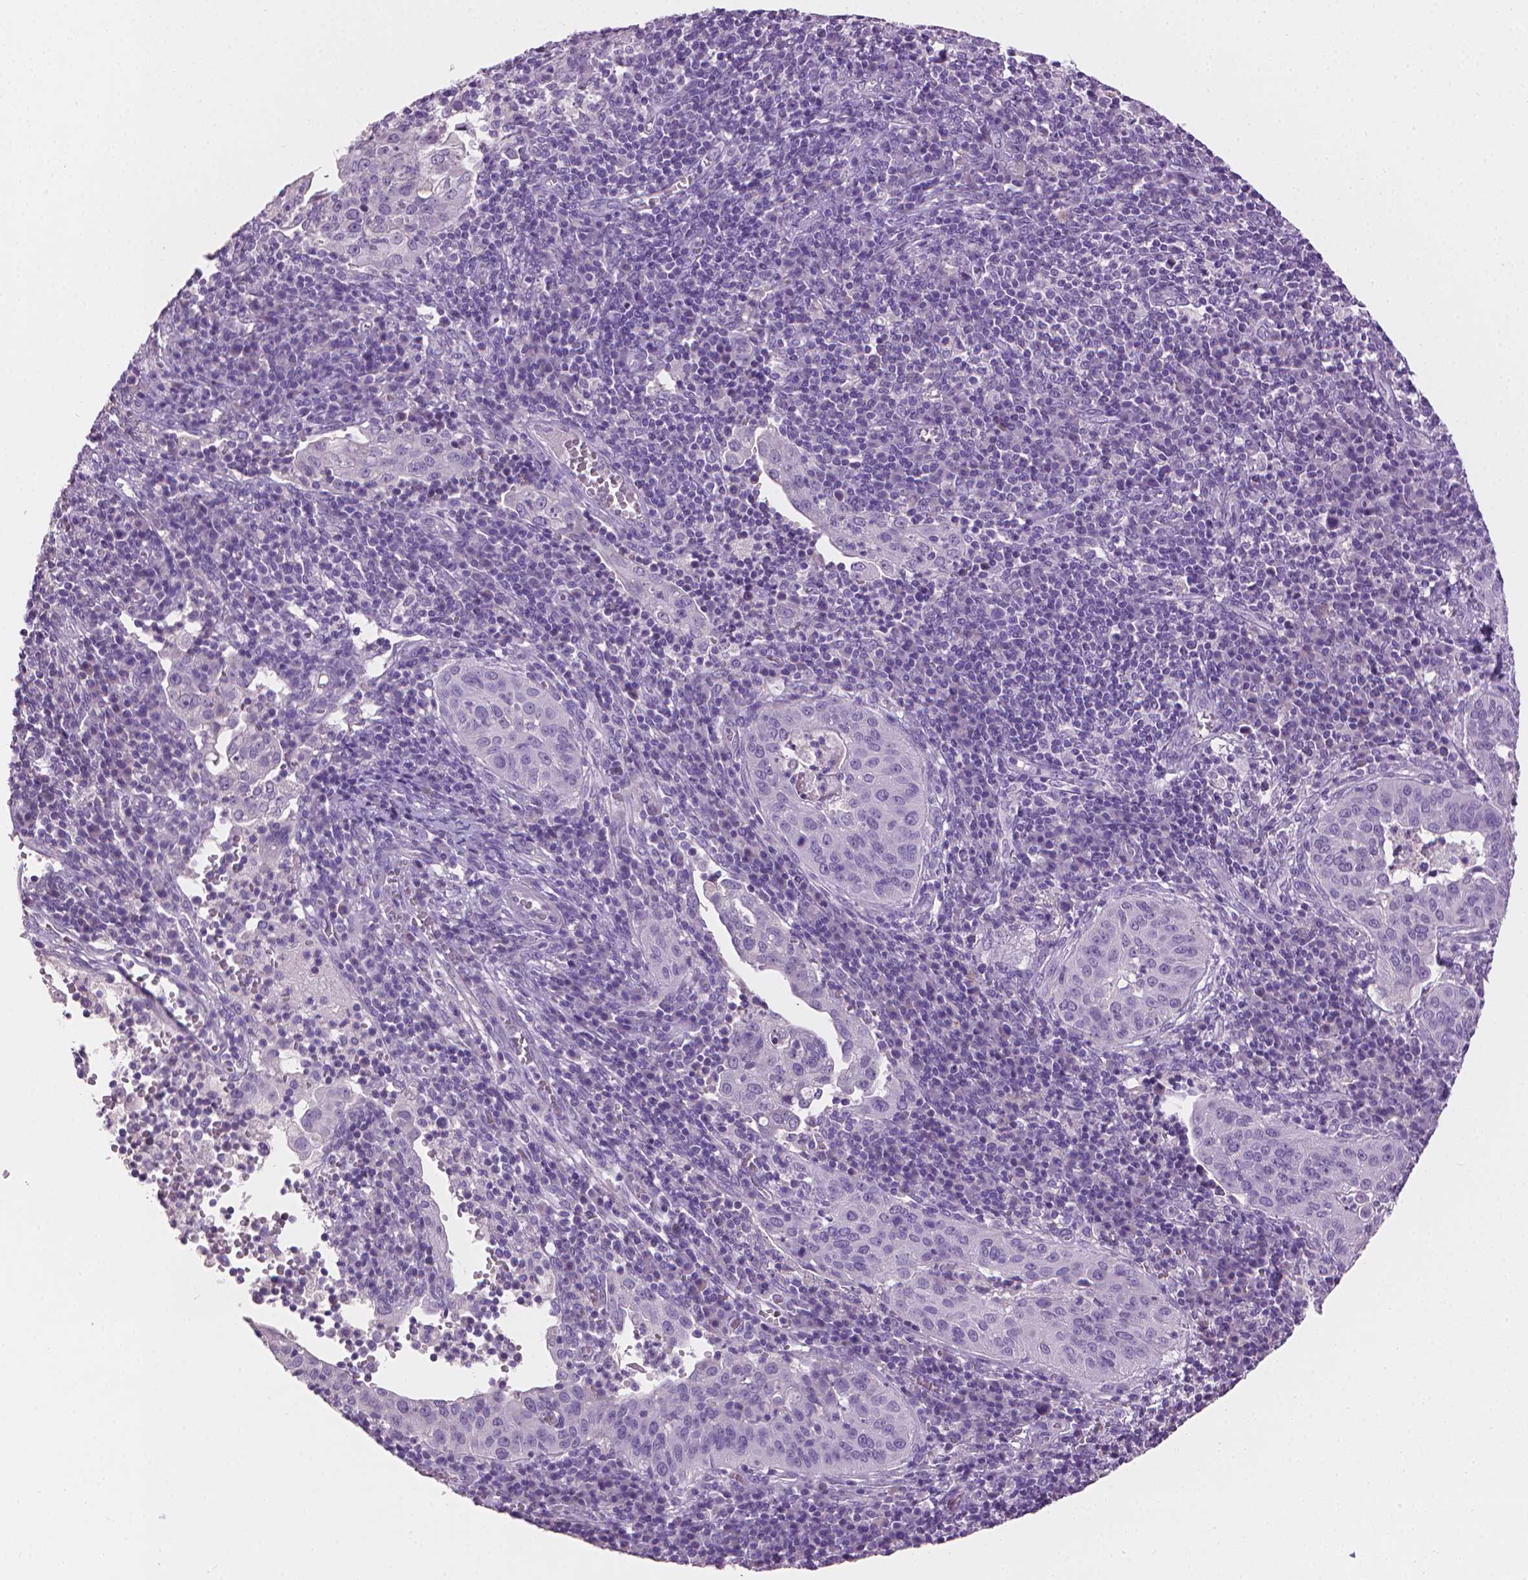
{"staining": {"intensity": "negative", "quantity": "none", "location": "none"}, "tissue": "cervical cancer", "cell_type": "Tumor cells", "image_type": "cancer", "snomed": [{"axis": "morphology", "description": "Squamous cell carcinoma, NOS"}, {"axis": "topography", "description": "Cervix"}], "caption": "DAB immunohistochemical staining of cervical cancer (squamous cell carcinoma) reveals no significant positivity in tumor cells.", "gene": "MLANA", "patient": {"sex": "female", "age": 39}}